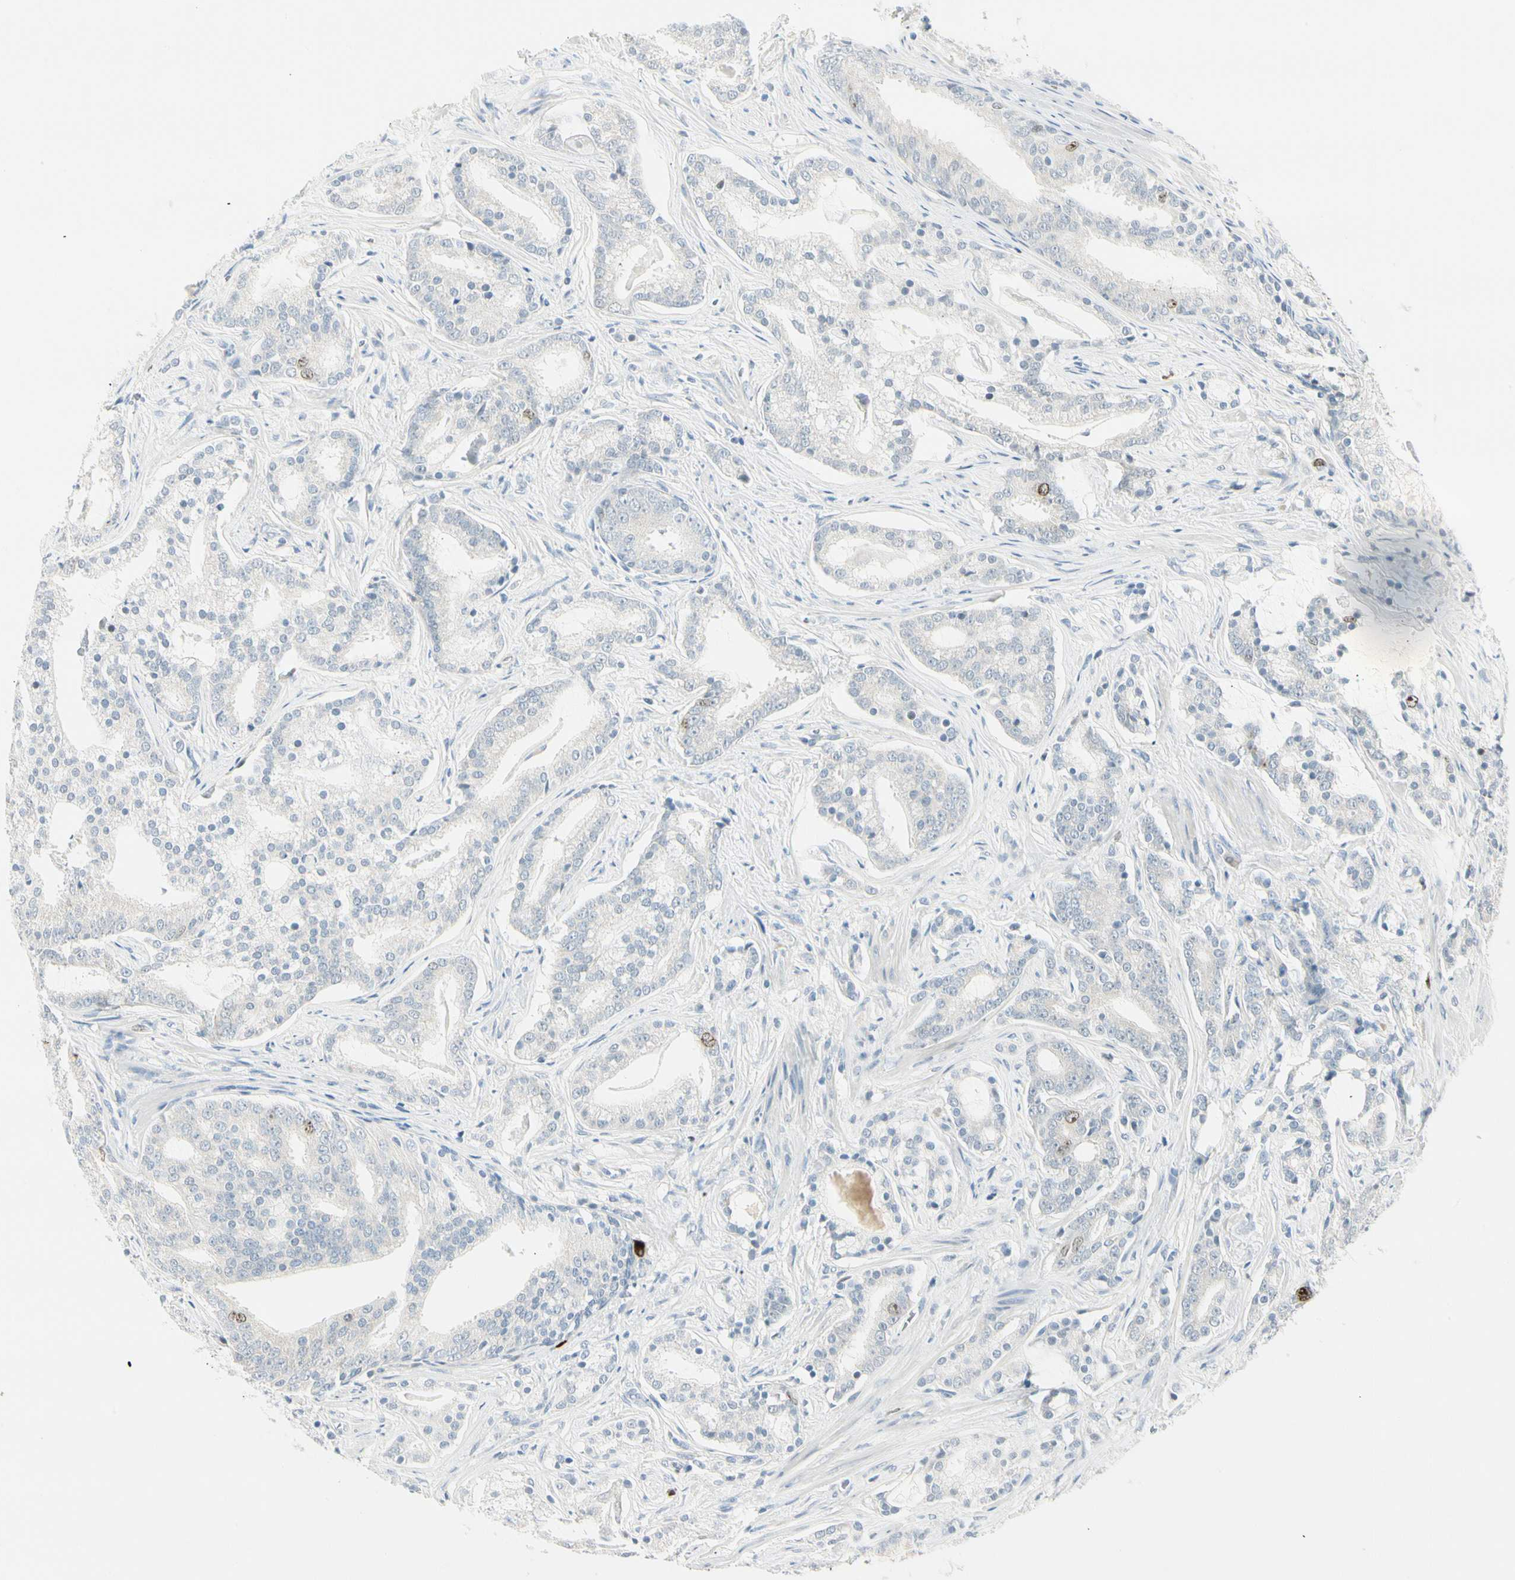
{"staining": {"intensity": "moderate", "quantity": "<25%", "location": "nuclear"}, "tissue": "prostate cancer", "cell_type": "Tumor cells", "image_type": "cancer", "snomed": [{"axis": "morphology", "description": "Adenocarcinoma, Low grade"}, {"axis": "topography", "description": "Prostate"}], "caption": "Immunohistochemistry histopathology image of human prostate cancer (low-grade adenocarcinoma) stained for a protein (brown), which displays low levels of moderate nuclear positivity in about <25% of tumor cells.", "gene": "PITX1", "patient": {"sex": "male", "age": 58}}